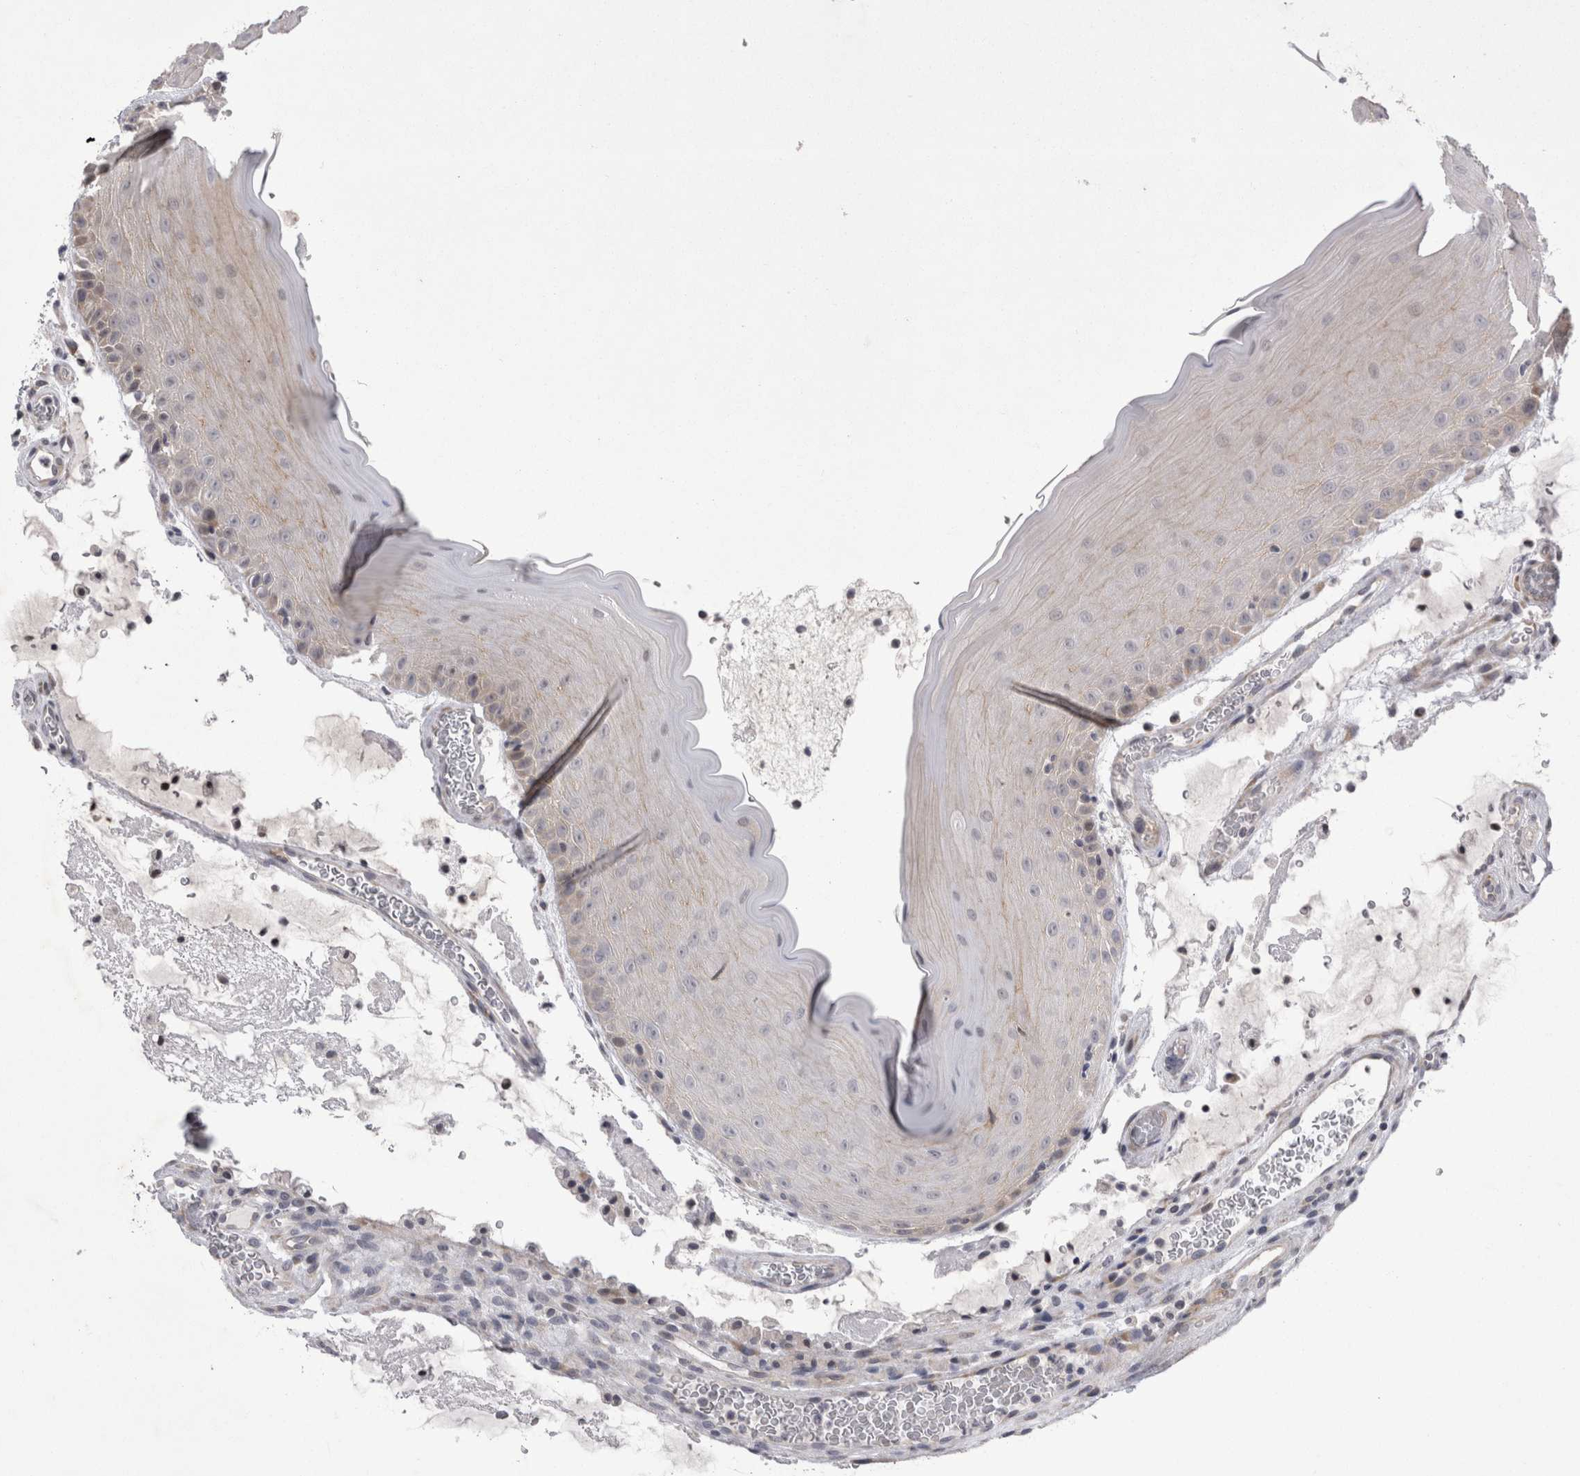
{"staining": {"intensity": "weak", "quantity": "25%-75%", "location": "cytoplasmic/membranous"}, "tissue": "oral mucosa", "cell_type": "Squamous epithelial cells", "image_type": "normal", "snomed": [{"axis": "morphology", "description": "Normal tissue, NOS"}, {"axis": "topography", "description": "Oral tissue"}], "caption": "Unremarkable oral mucosa displays weak cytoplasmic/membranous positivity in approximately 25%-75% of squamous epithelial cells, visualized by immunohistochemistry.", "gene": "NENF", "patient": {"sex": "male", "age": 13}}